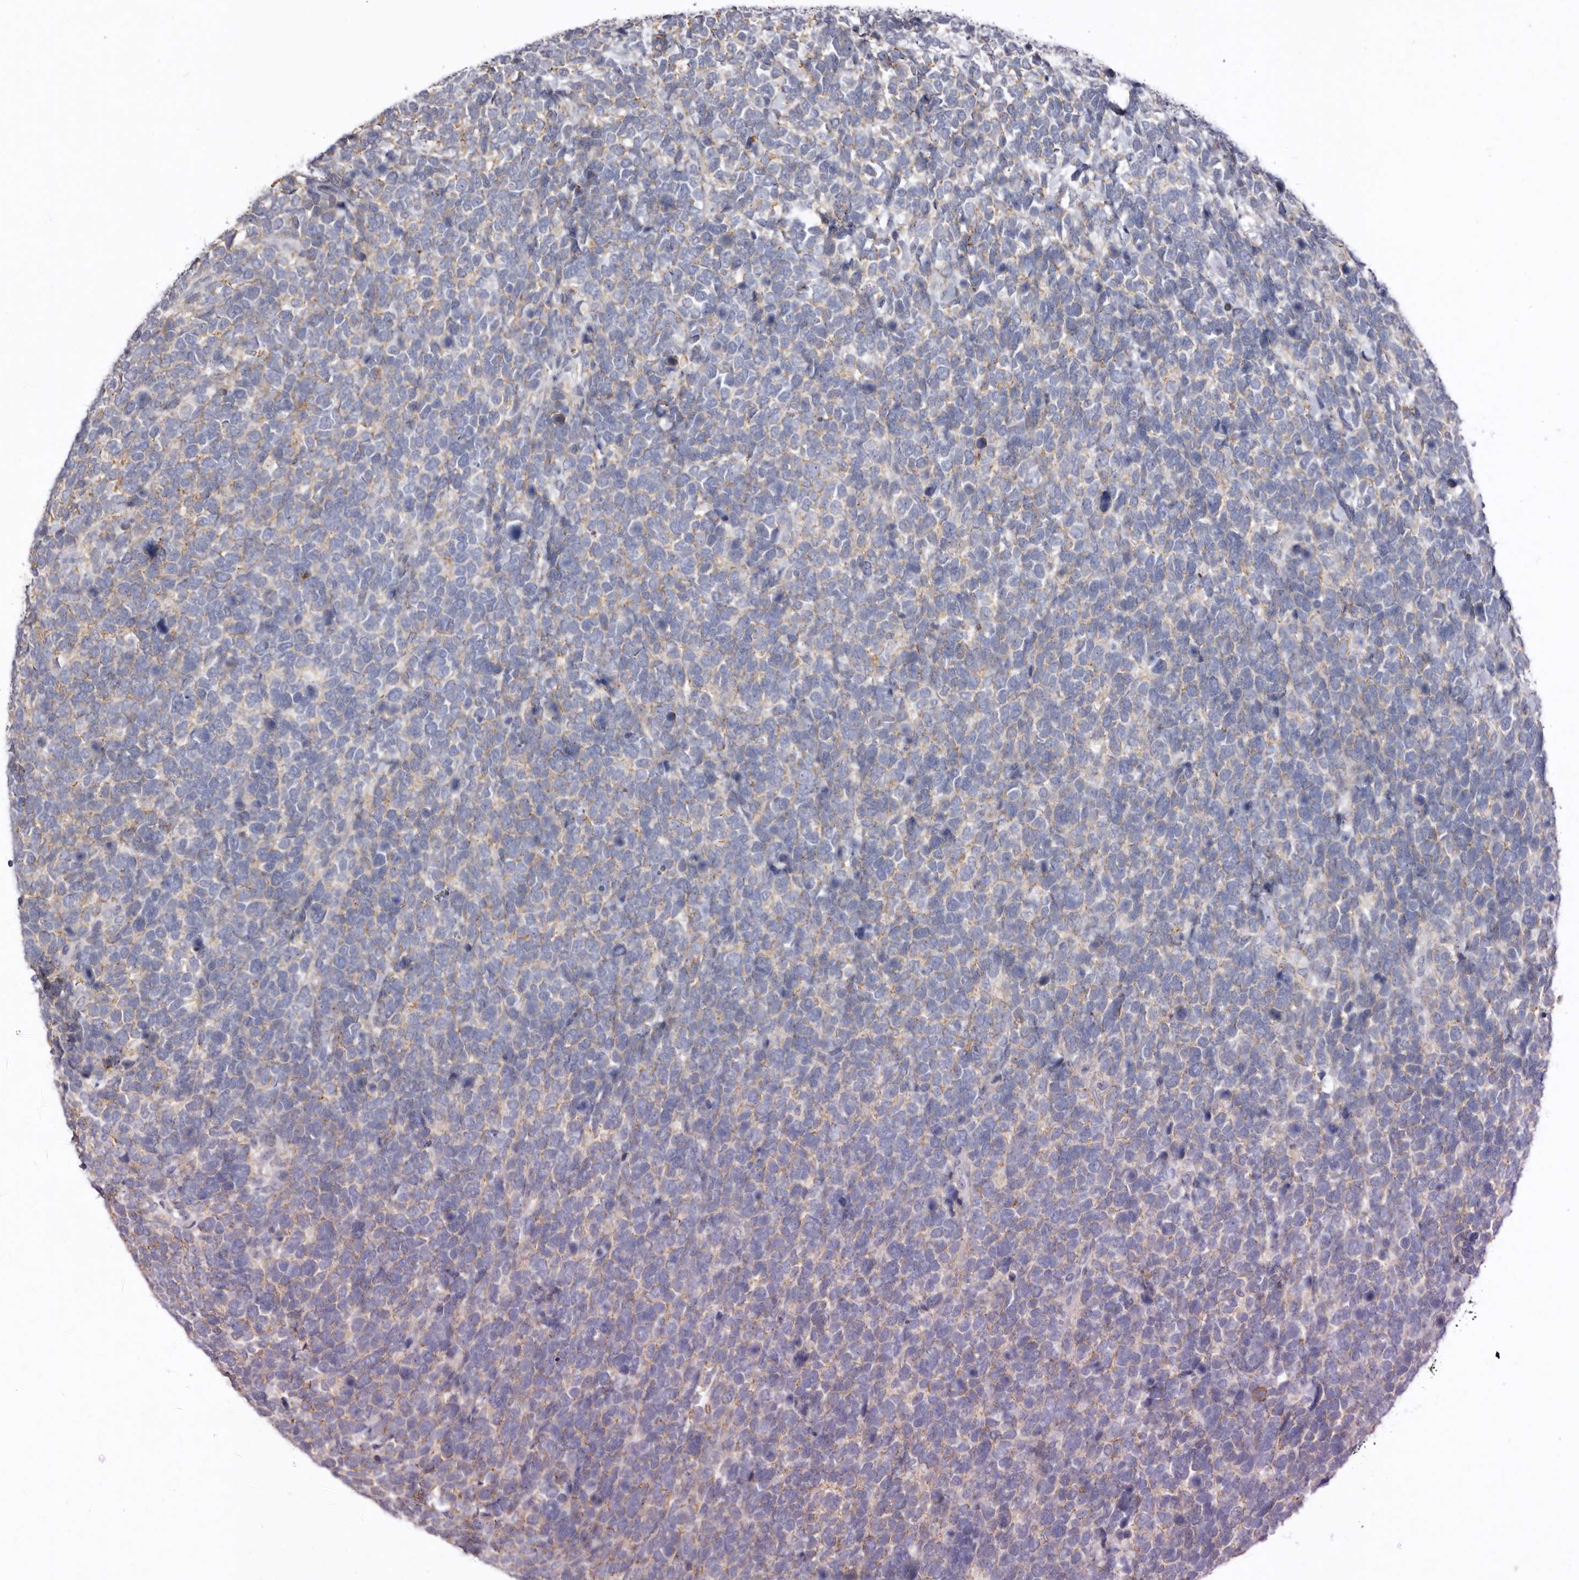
{"staining": {"intensity": "moderate", "quantity": "<25%", "location": "cytoplasmic/membranous"}, "tissue": "urothelial cancer", "cell_type": "Tumor cells", "image_type": "cancer", "snomed": [{"axis": "morphology", "description": "Urothelial carcinoma, High grade"}, {"axis": "topography", "description": "Urinary bladder"}], "caption": "High-magnification brightfield microscopy of high-grade urothelial carcinoma stained with DAB (3,3'-diaminobenzidine) (brown) and counterstained with hematoxylin (blue). tumor cells exhibit moderate cytoplasmic/membranous staining is present in approximately<25% of cells. Using DAB (brown) and hematoxylin (blue) stains, captured at high magnification using brightfield microscopy.", "gene": "LMLN", "patient": {"sex": "female", "age": 80}}